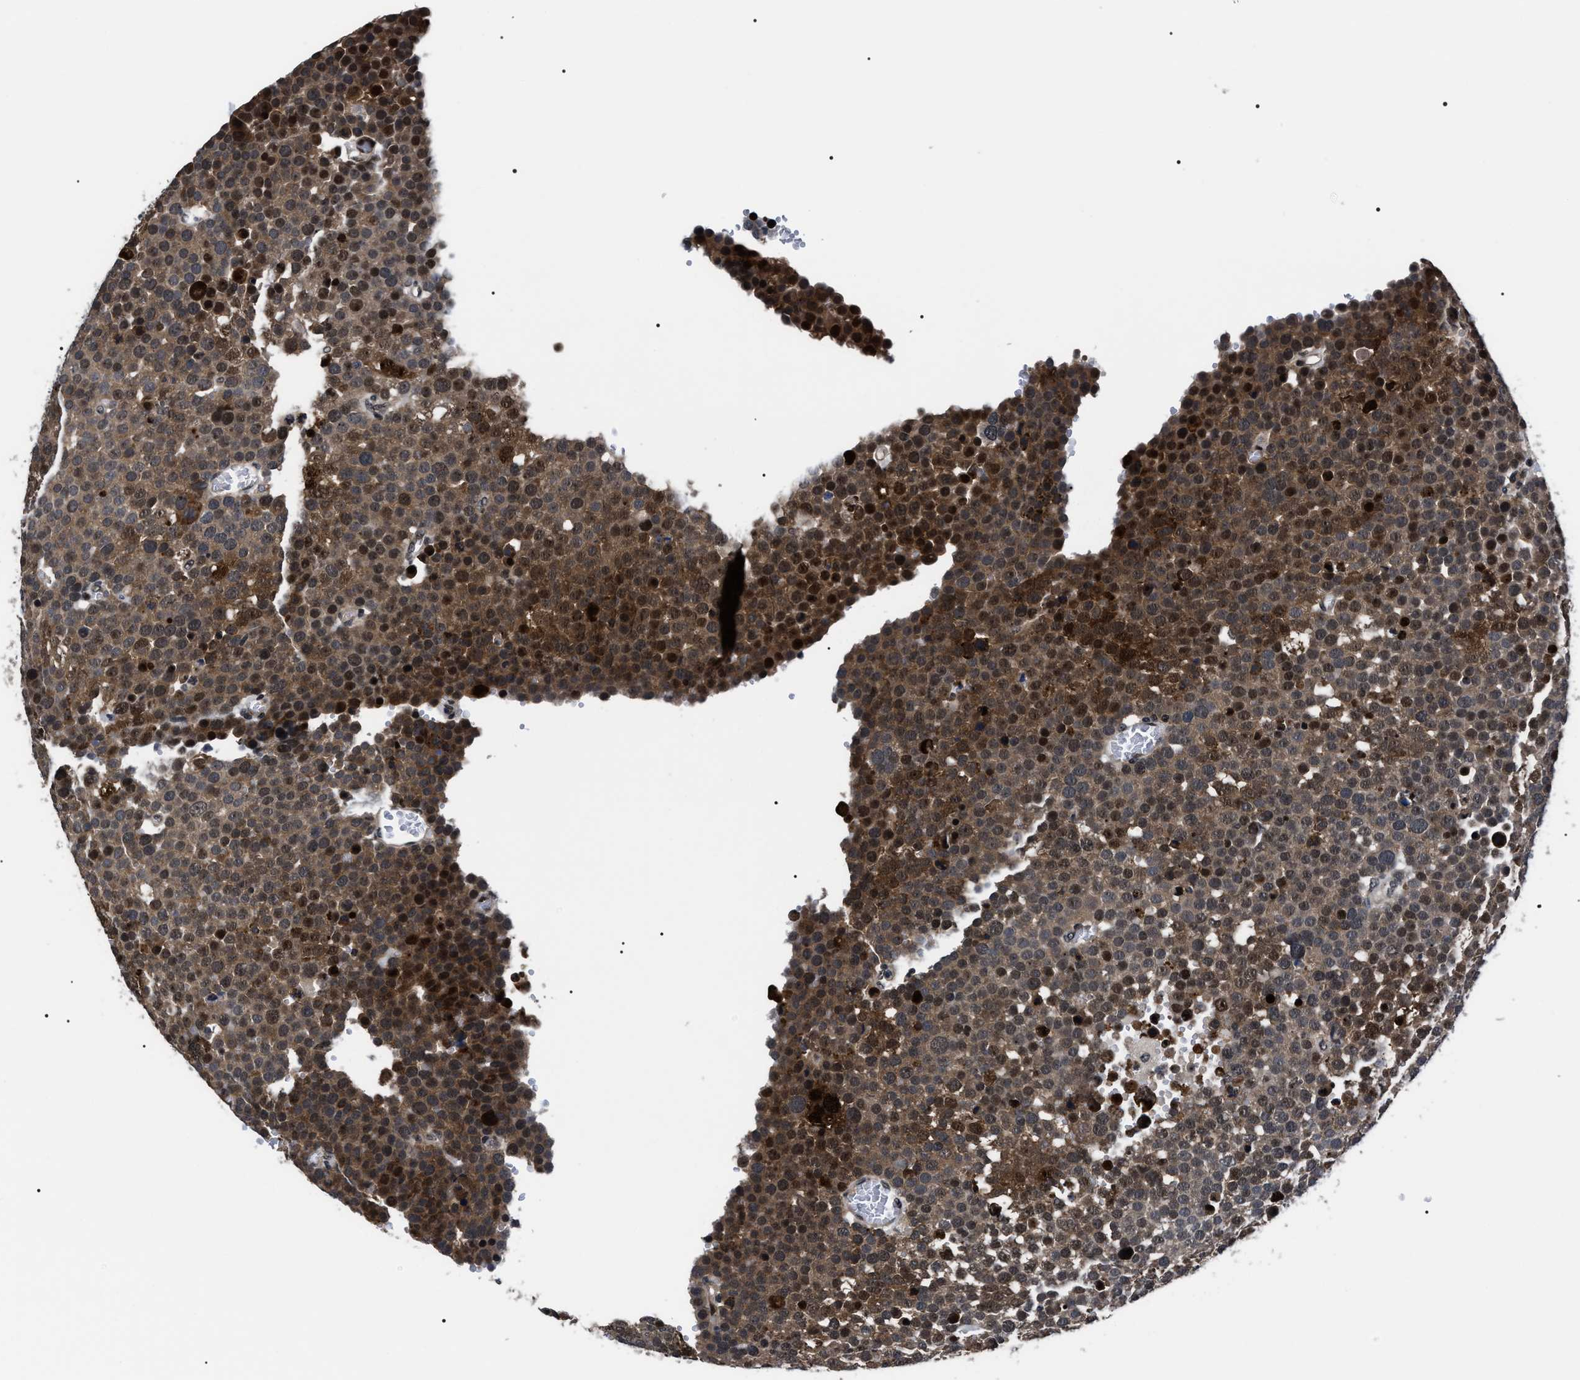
{"staining": {"intensity": "moderate", "quantity": ">75%", "location": "cytoplasmic/membranous,nuclear"}, "tissue": "testis cancer", "cell_type": "Tumor cells", "image_type": "cancer", "snomed": [{"axis": "morphology", "description": "Seminoma, NOS"}, {"axis": "topography", "description": "Testis"}], "caption": "This is an image of immunohistochemistry staining of seminoma (testis), which shows moderate expression in the cytoplasmic/membranous and nuclear of tumor cells.", "gene": "CSNK2A1", "patient": {"sex": "male", "age": 71}}